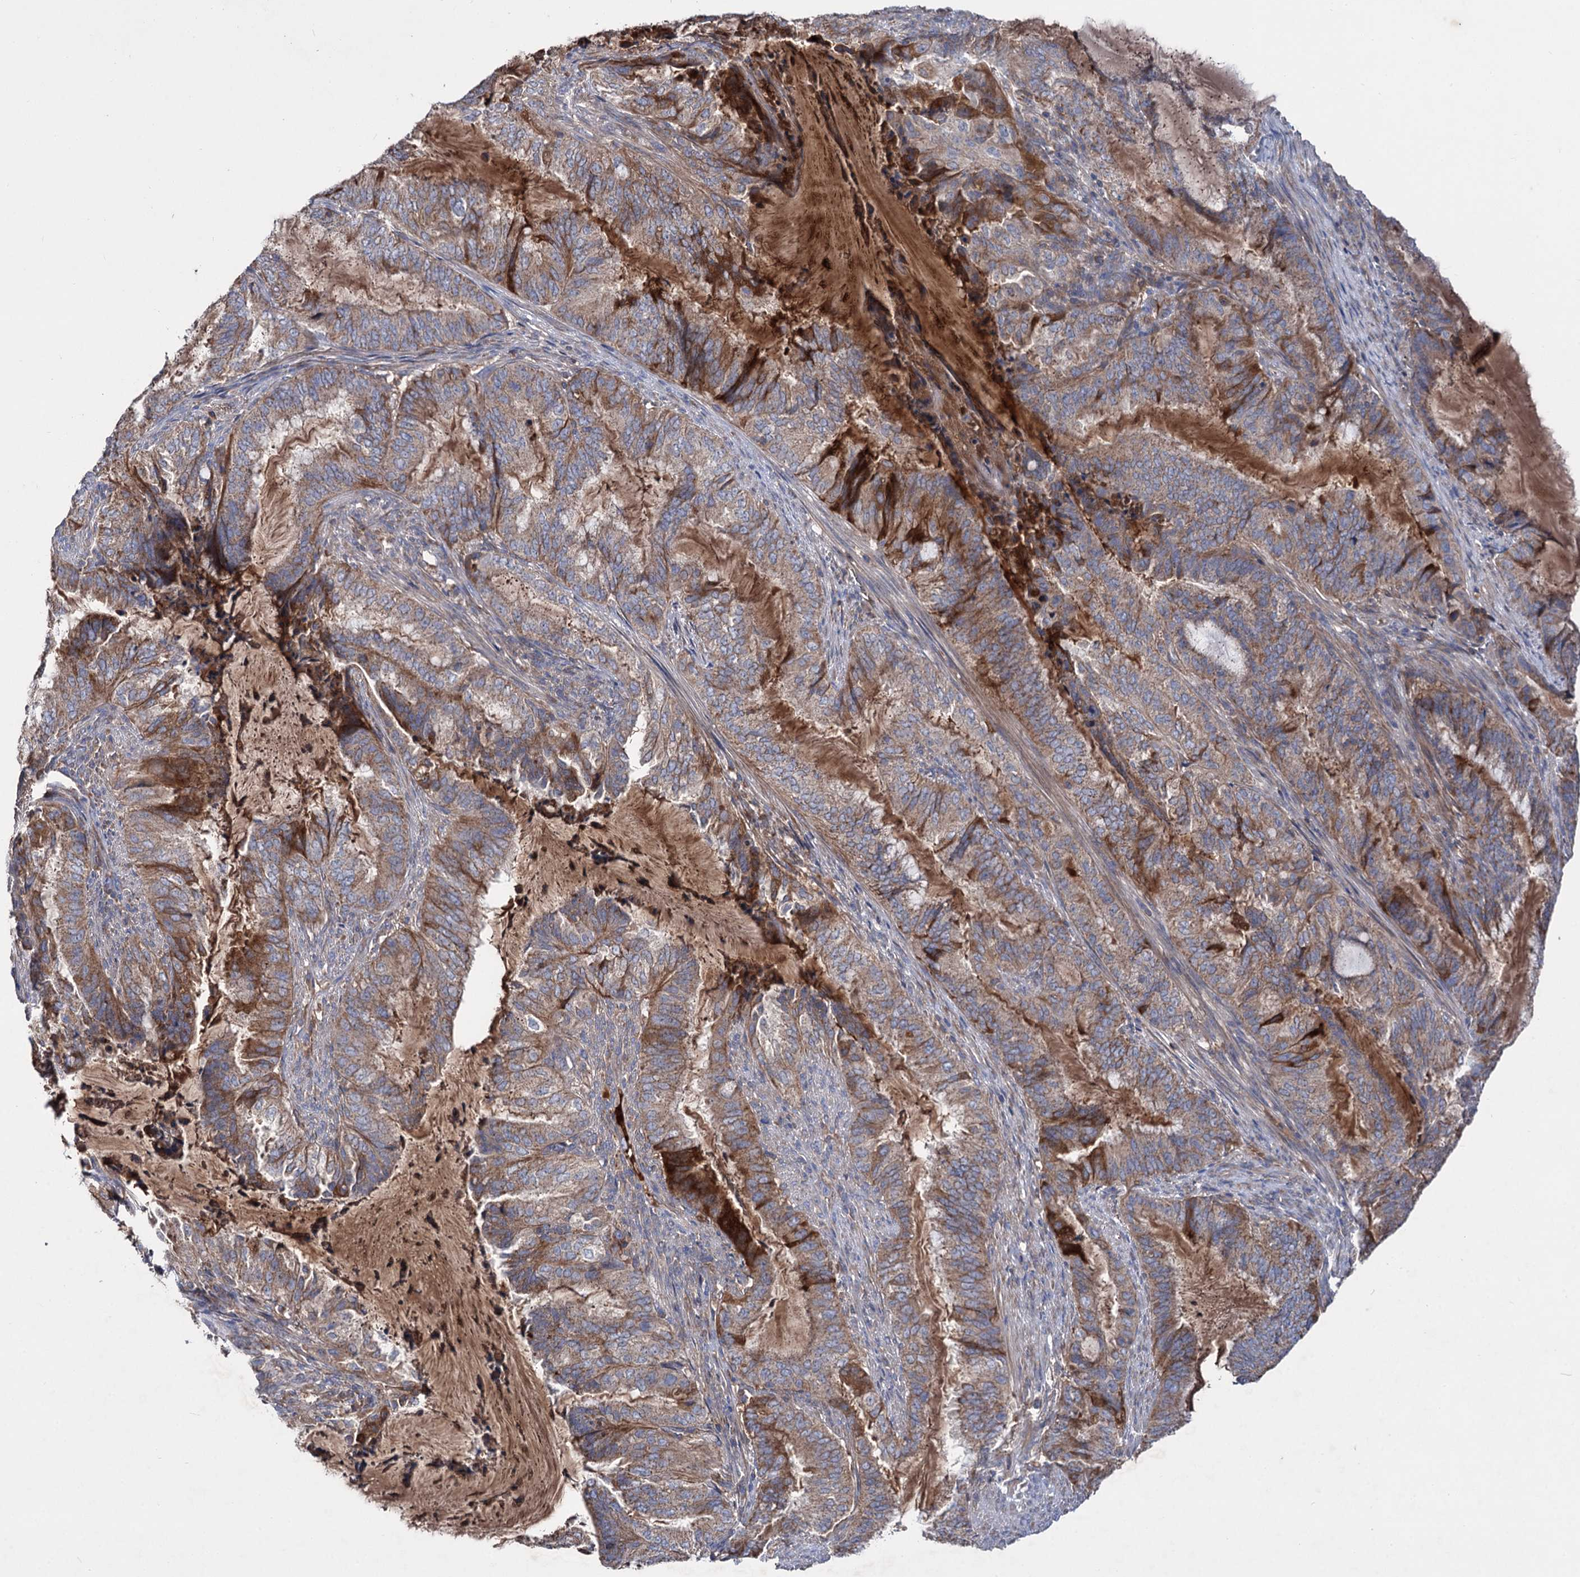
{"staining": {"intensity": "moderate", "quantity": ">75%", "location": "cytoplasmic/membranous"}, "tissue": "endometrial cancer", "cell_type": "Tumor cells", "image_type": "cancer", "snomed": [{"axis": "morphology", "description": "Adenocarcinoma, NOS"}, {"axis": "topography", "description": "Endometrium"}], "caption": "Brown immunohistochemical staining in human endometrial cancer (adenocarcinoma) exhibits moderate cytoplasmic/membranous positivity in about >75% of tumor cells.", "gene": "CLPB", "patient": {"sex": "female", "age": 51}}